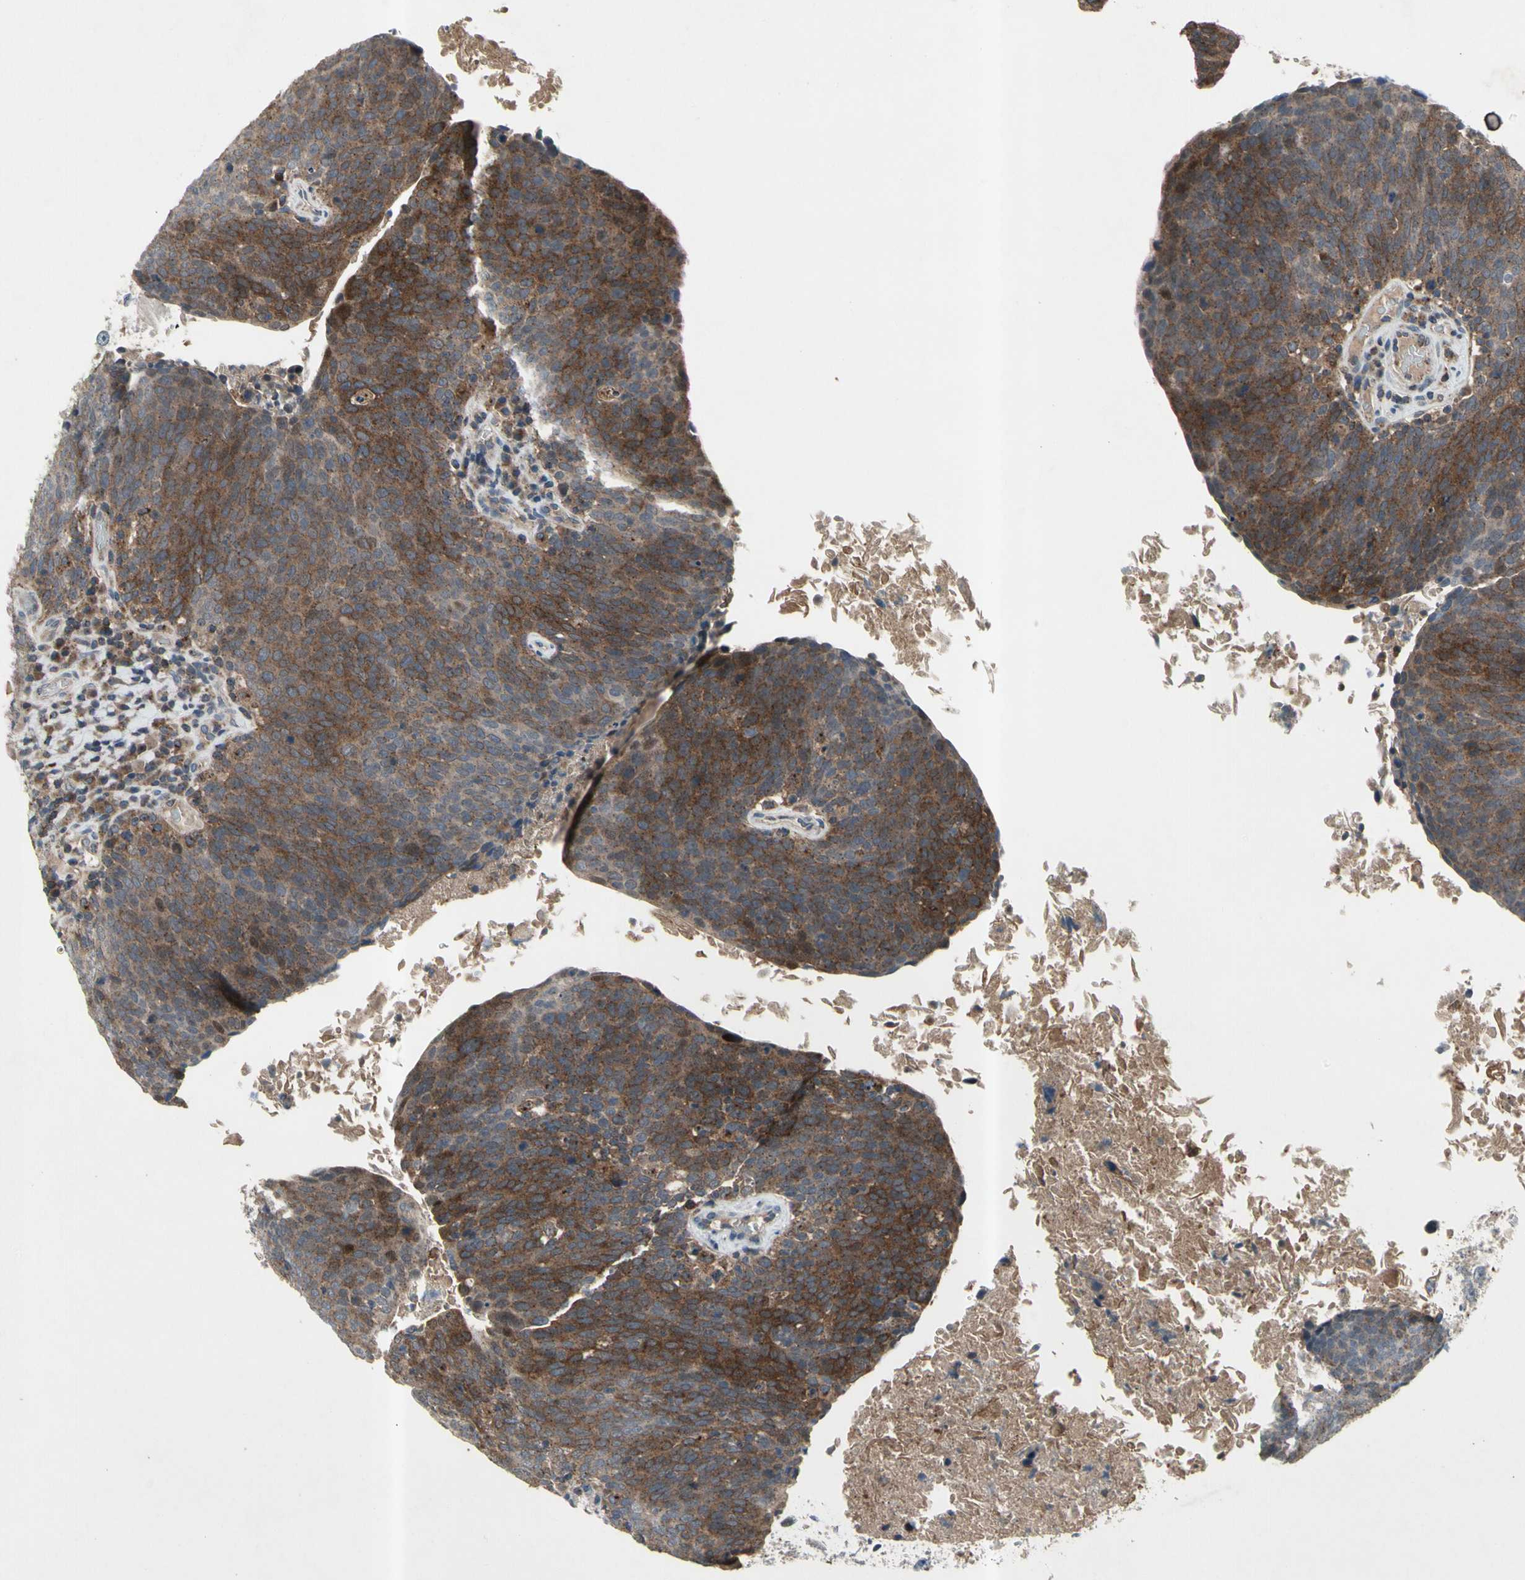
{"staining": {"intensity": "strong", "quantity": ">75%", "location": "cytoplasmic/membranous"}, "tissue": "head and neck cancer", "cell_type": "Tumor cells", "image_type": "cancer", "snomed": [{"axis": "morphology", "description": "Squamous cell carcinoma, NOS"}, {"axis": "morphology", "description": "Squamous cell carcinoma, metastatic, NOS"}, {"axis": "topography", "description": "Lymph node"}, {"axis": "topography", "description": "Head-Neck"}], "caption": "This is a photomicrograph of IHC staining of head and neck cancer (squamous cell carcinoma), which shows strong positivity in the cytoplasmic/membranous of tumor cells.", "gene": "NMI", "patient": {"sex": "male", "age": 62}}